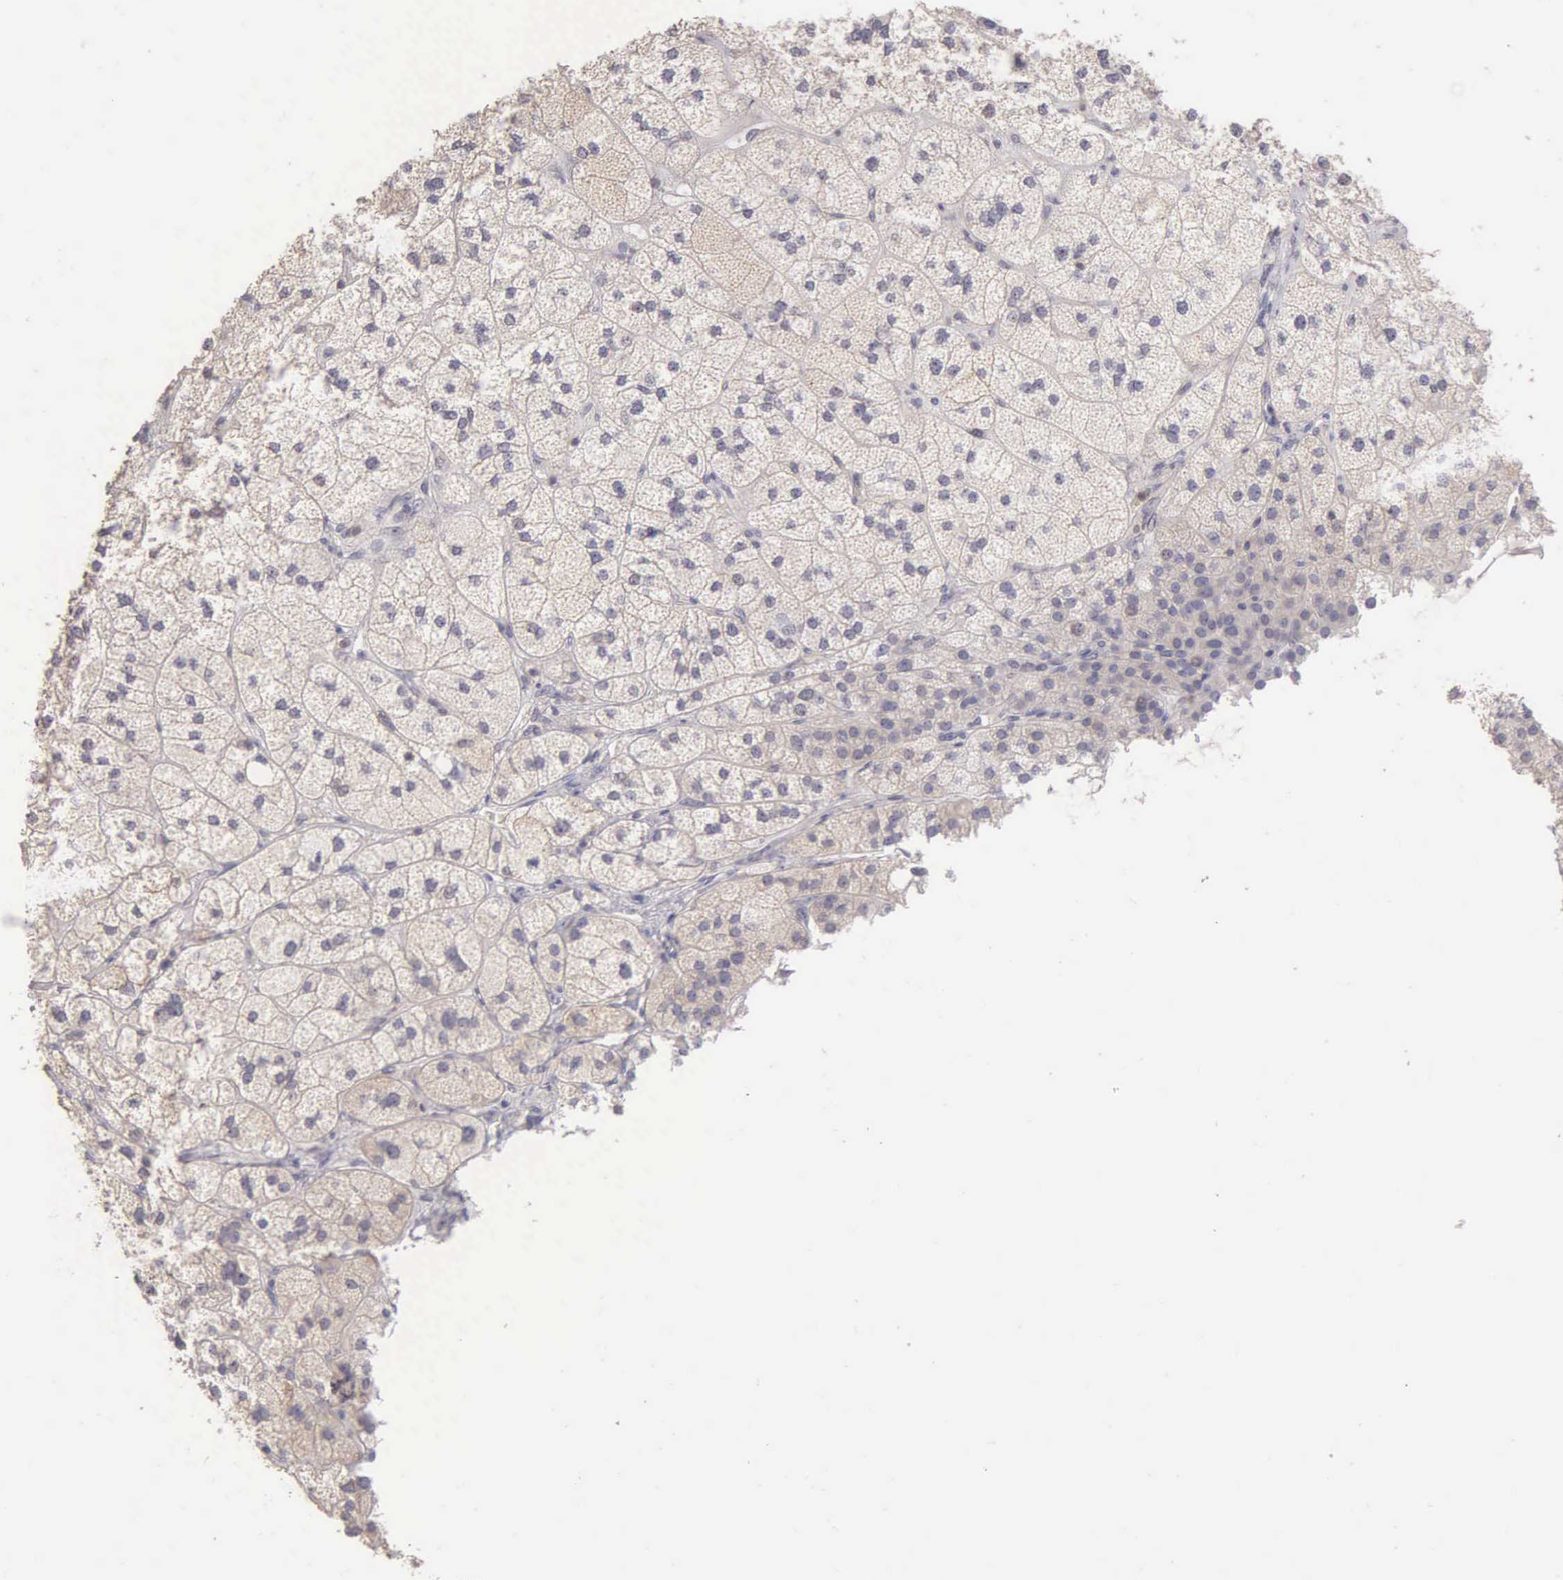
{"staining": {"intensity": "negative", "quantity": "none", "location": "none"}, "tissue": "adrenal gland", "cell_type": "Glandular cells", "image_type": "normal", "snomed": [{"axis": "morphology", "description": "Normal tissue, NOS"}, {"axis": "topography", "description": "Adrenal gland"}], "caption": "Glandular cells are negative for protein expression in normal human adrenal gland. Nuclei are stained in blue.", "gene": "BRD1", "patient": {"sex": "female", "age": 60}}